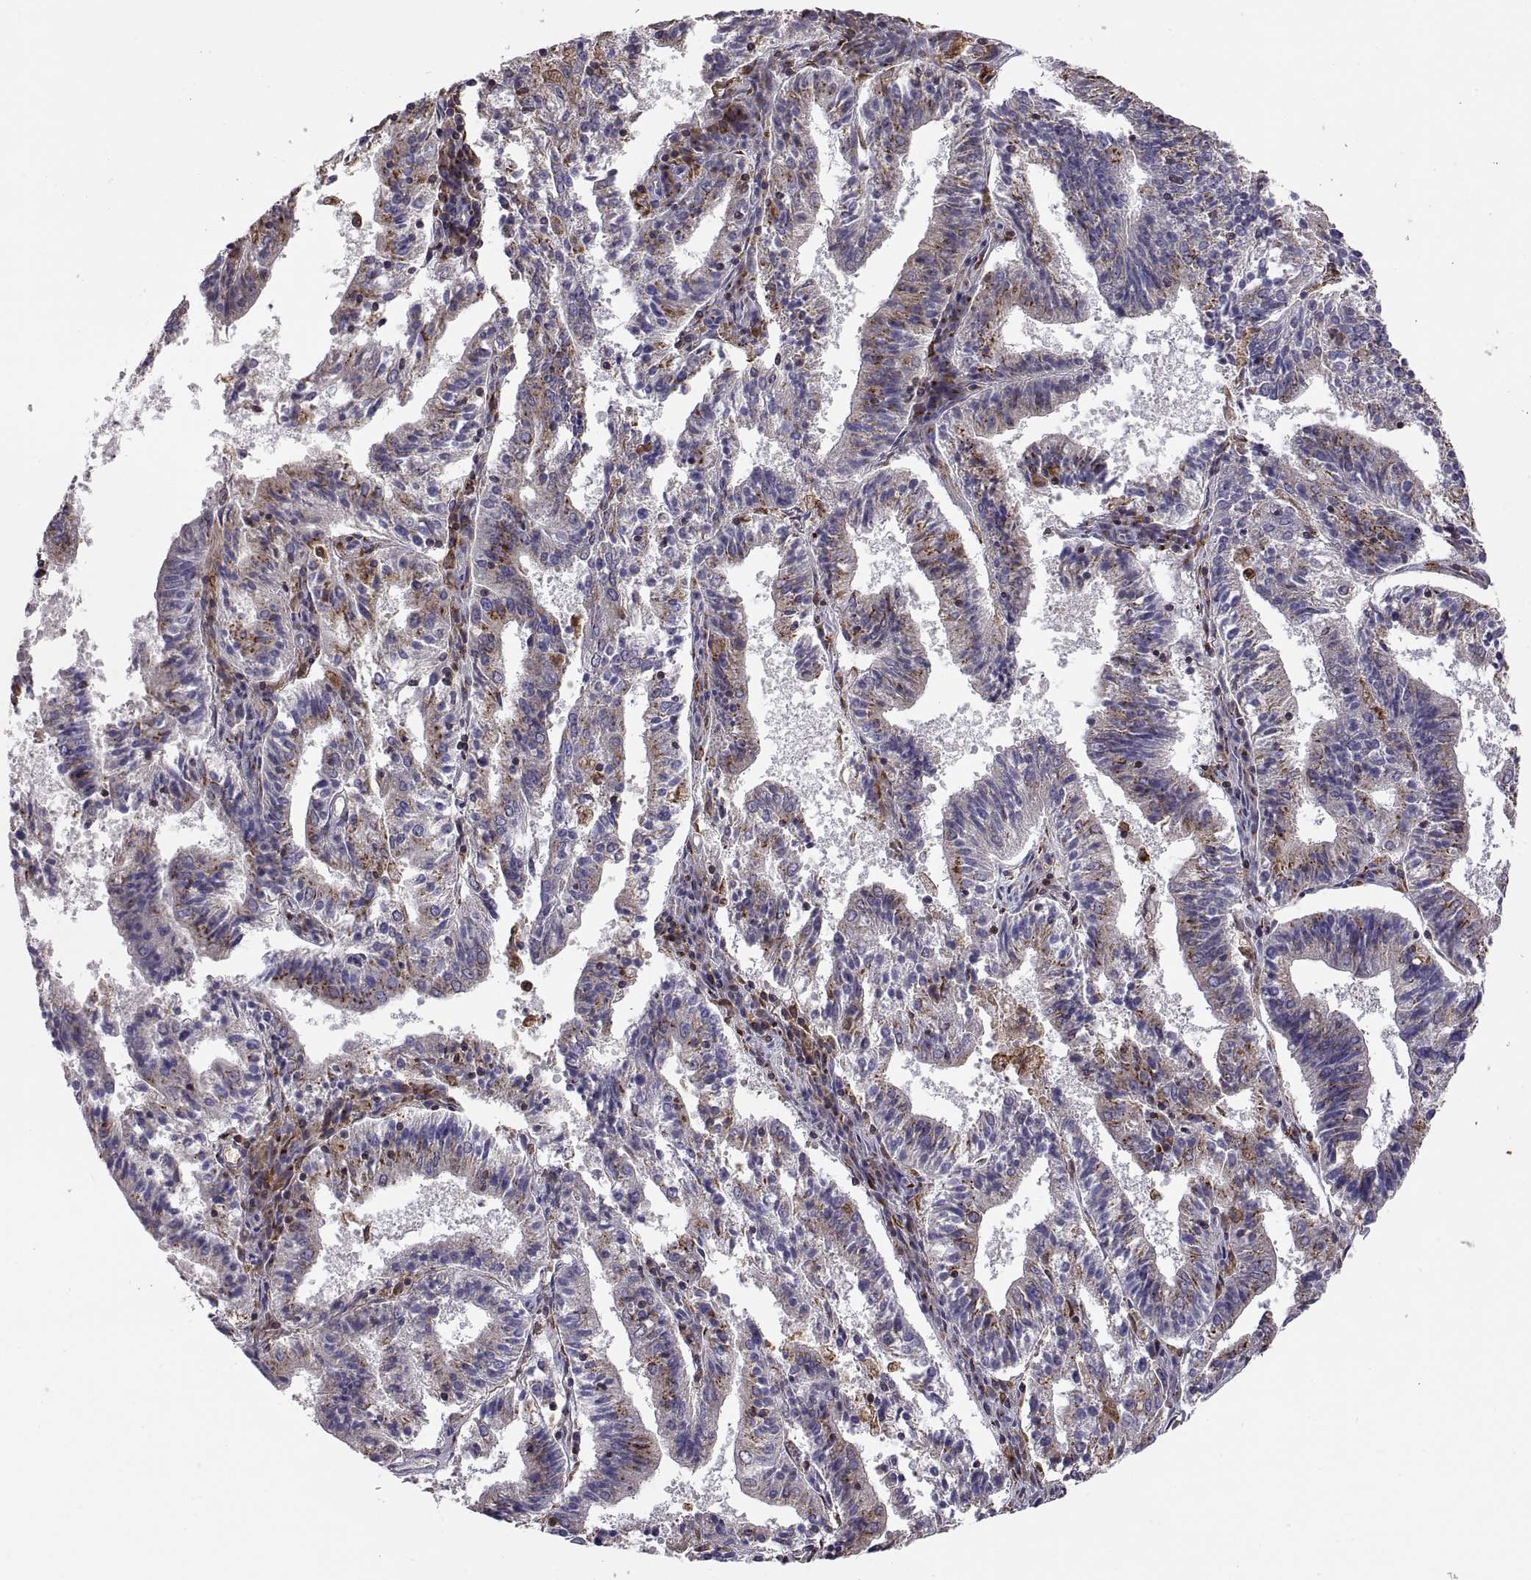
{"staining": {"intensity": "moderate", "quantity": "<25%", "location": "cytoplasmic/membranous"}, "tissue": "endometrial cancer", "cell_type": "Tumor cells", "image_type": "cancer", "snomed": [{"axis": "morphology", "description": "Adenocarcinoma, NOS"}, {"axis": "topography", "description": "Endometrium"}], "caption": "Moderate cytoplasmic/membranous protein positivity is appreciated in about <25% of tumor cells in endometrial cancer (adenocarcinoma).", "gene": "ACAP1", "patient": {"sex": "female", "age": 82}}